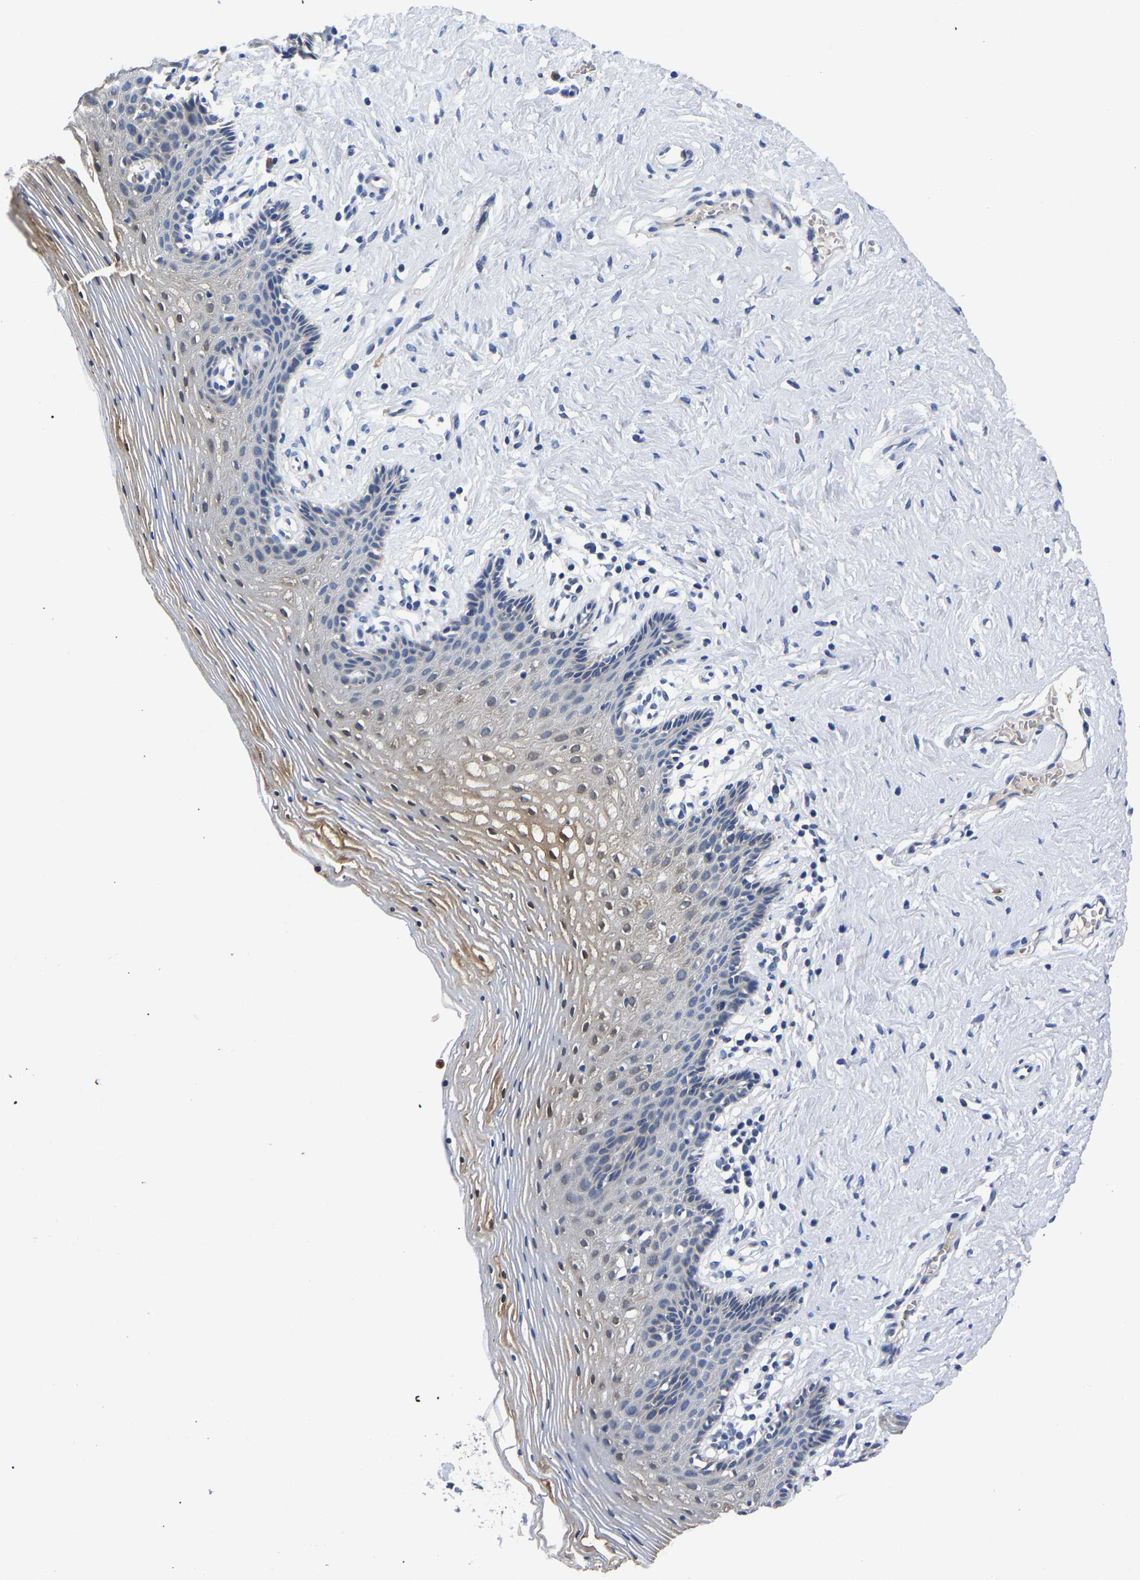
{"staining": {"intensity": "moderate", "quantity": "<25%", "location": "cytoplasmic/membranous"}, "tissue": "vagina", "cell_type": "Squamous epithelial cells", "image_type": "normal", "snomed": [{"axis": "morphology", "description": "Normal tissue, NOS"}, {"axis": "topography", "description": "Vagina"}], "caption": "DAB (3,3'-diaminobenzidine) immunohistochemical staining of normal human vagina demonstrates moderate cytoplasmic/membranous protein expression in about <25% of squamous epithelial cells.", "gene": "TOR1B", "patient": {"sex": "female", "age": 32}}